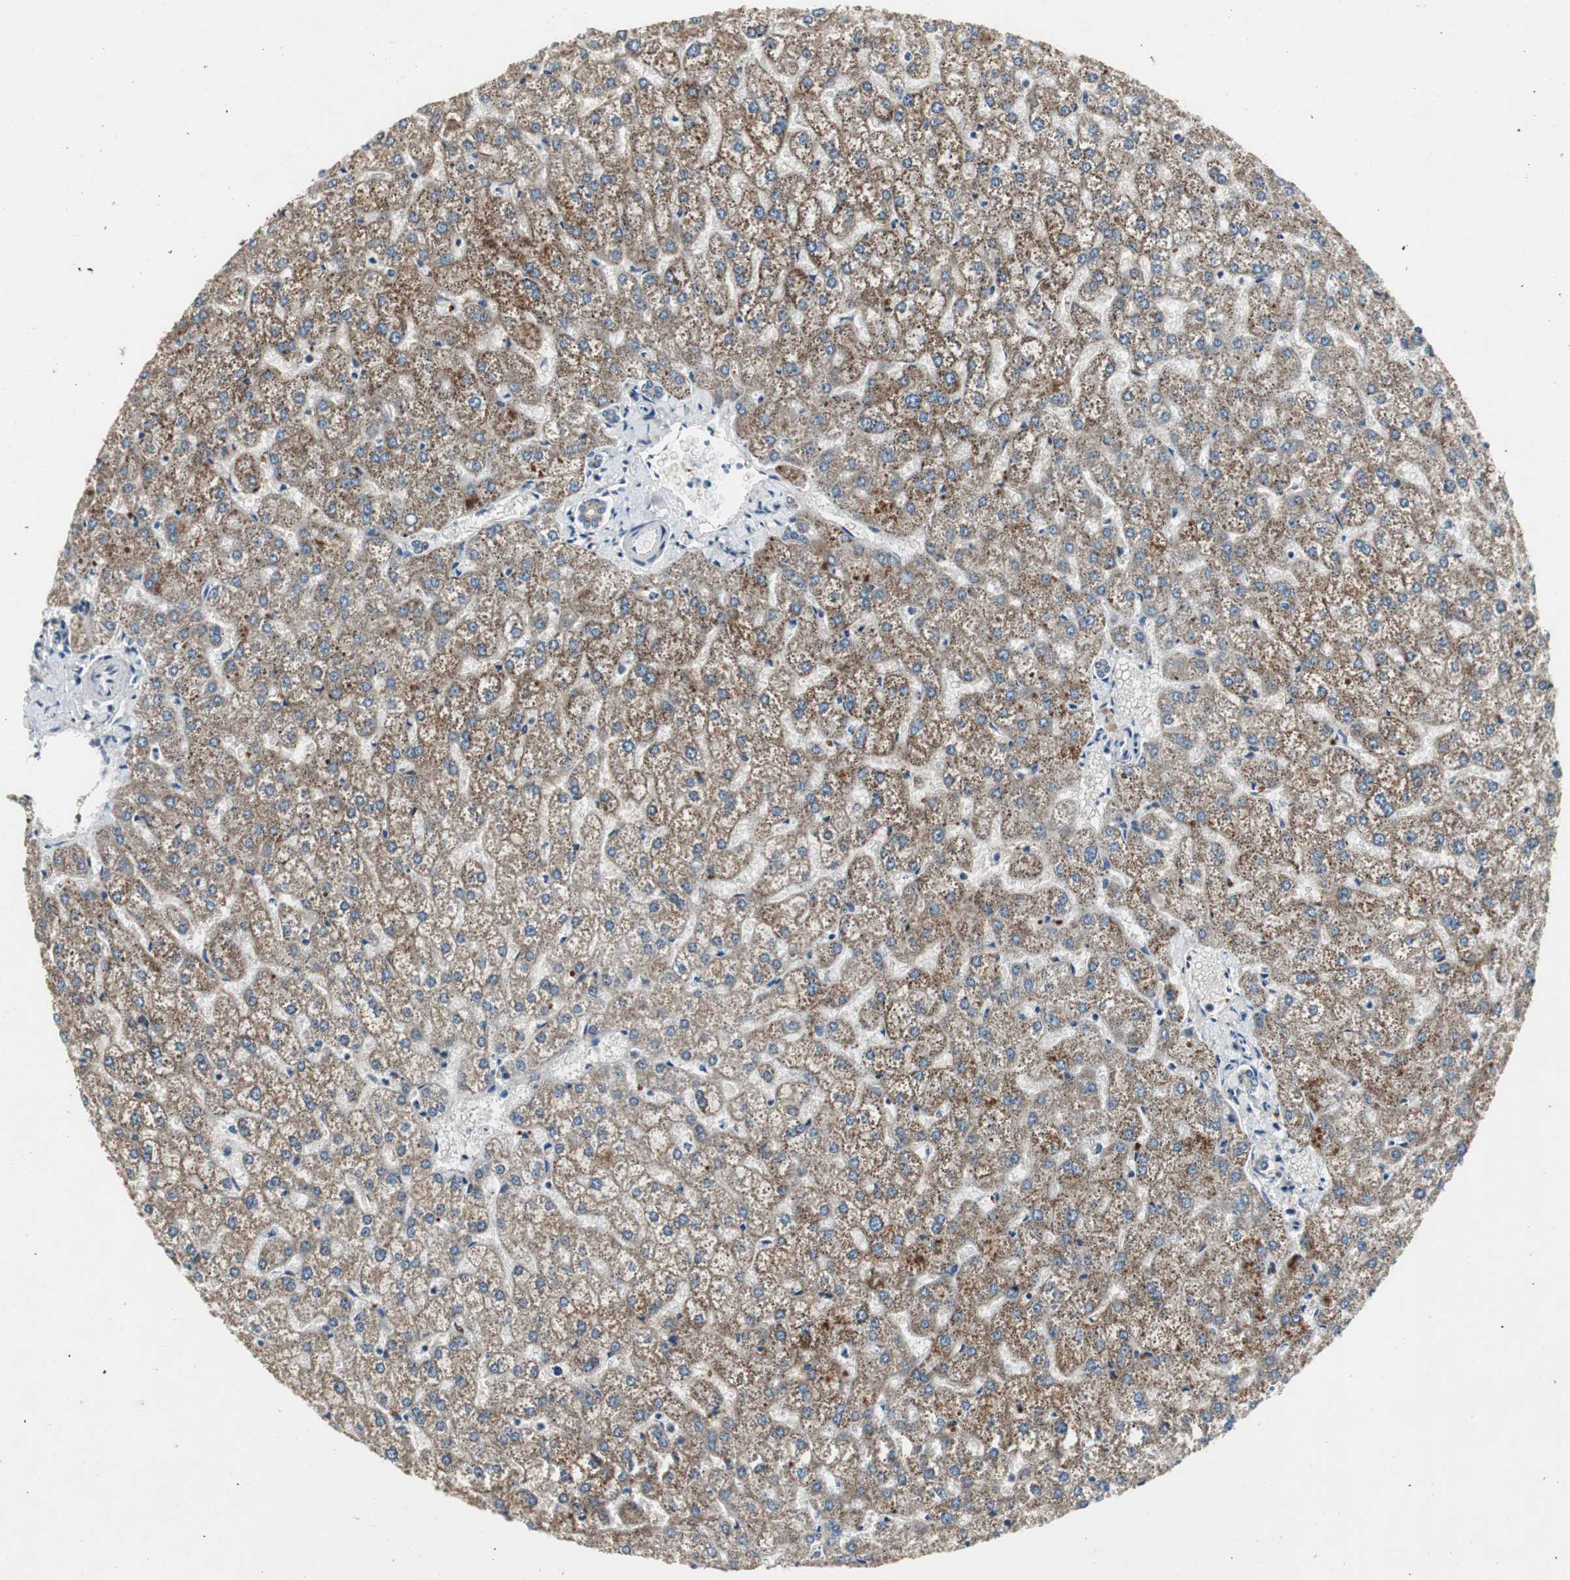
{"staining": {"intensity": "weak", "quantity": ">75%", "location": "cytoplasmic/membranous"}, "tissue": "liver", "cell_type": "Cholangiocytes", "image_type": "normal", "snomed": [{"axis": "morphology", "description": "Normal tissue, NOS"}, {"axis": "topography", "description": "Liver"}], "caption": "Cholangiocytes show weak cytoplasmic/membranous staining in about >75% of cells in normal liver. (brown staining indicates protein expression, while blue staining denotes nuclei).", "gene": "MYT1", "patient": {"sex": "female", "age": 32}}